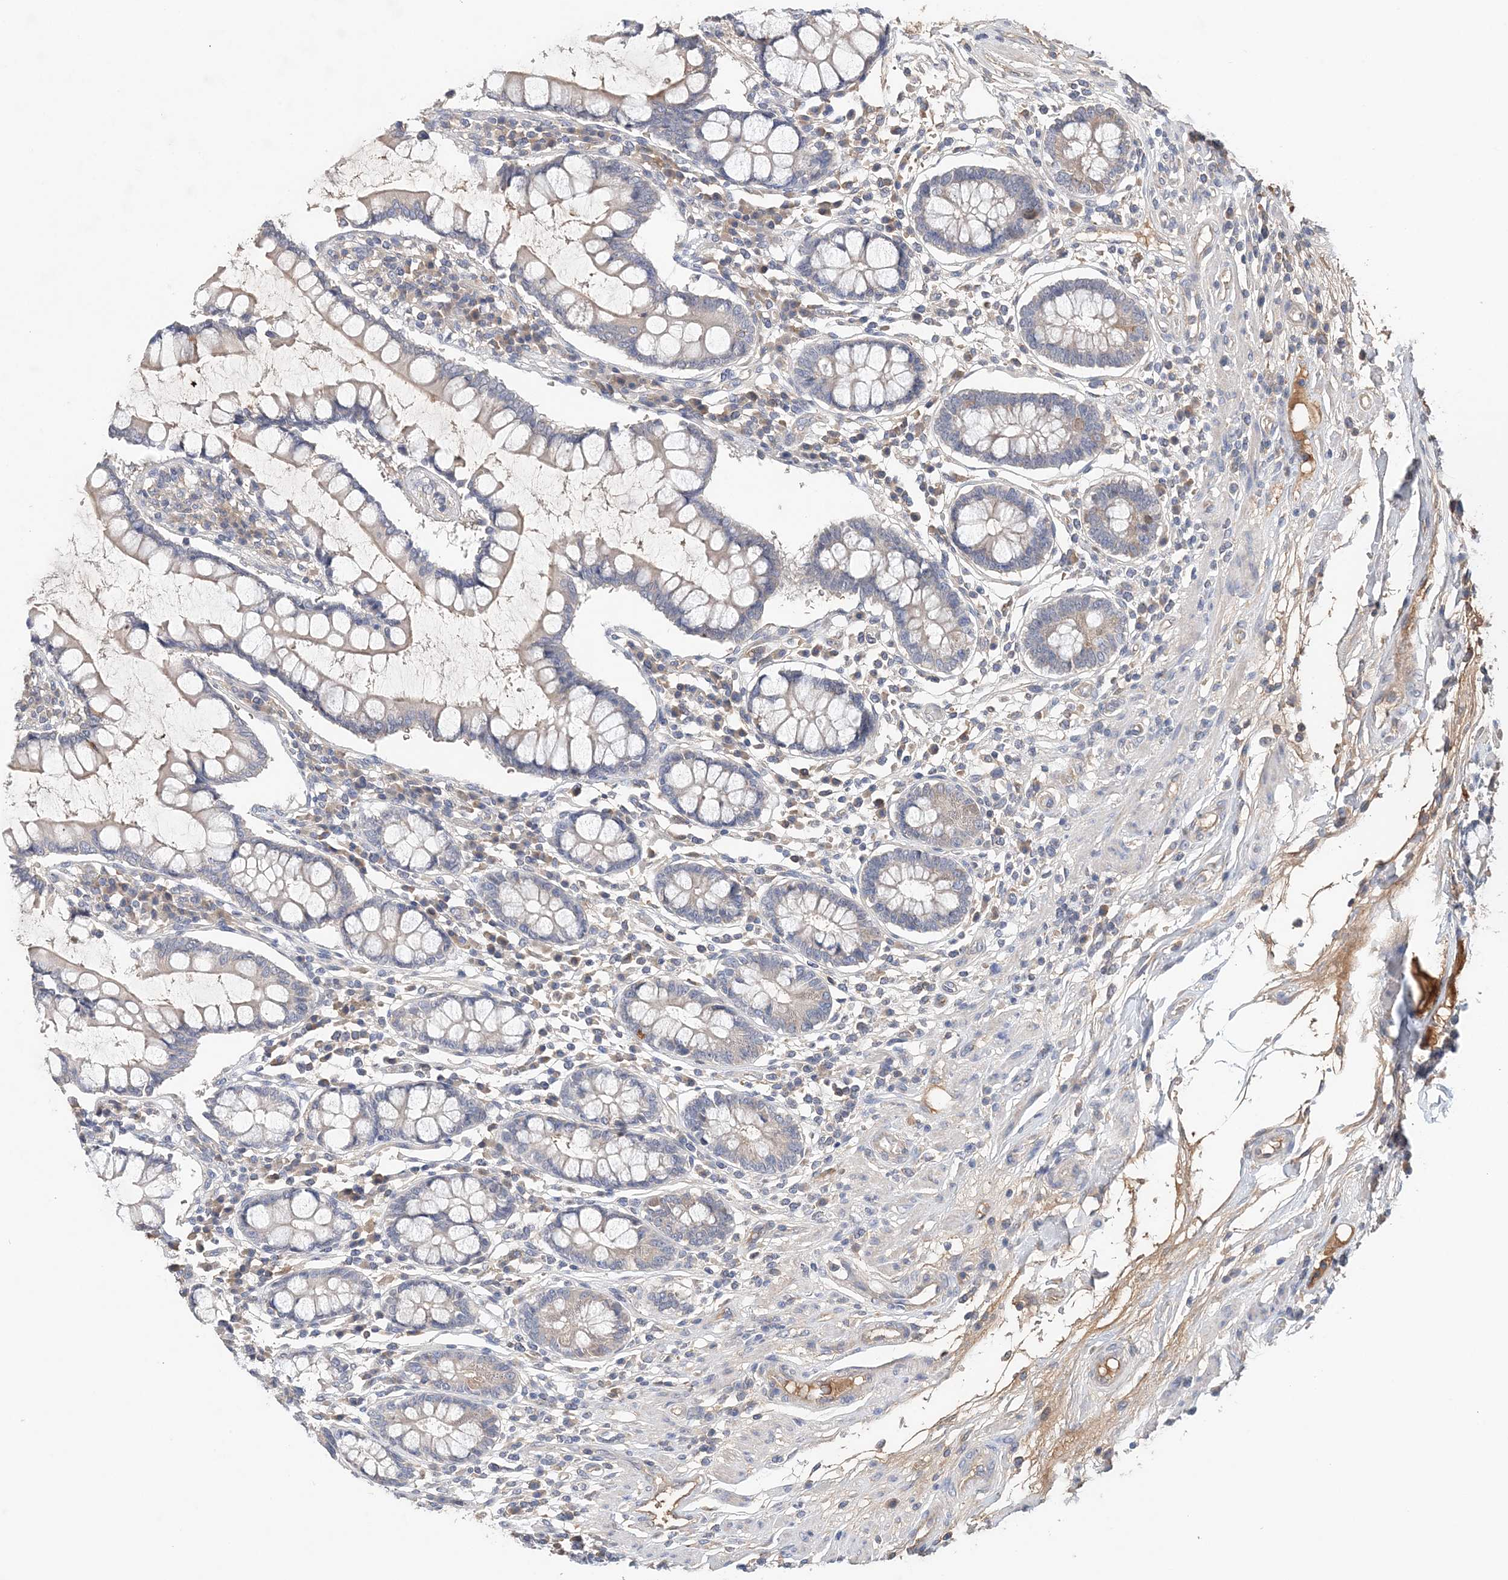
{"staining": {"intensity": "weak", "quantity": ">75%", "location": "cytoplasmic/membranous"}, "tissue": "colon", "cell_type": "Endothelial cells", "image_type": "normal", "snomed": [{"axis": "morphology", "description": "Normal tissue, NOS"}, {"axis": "topography", "description": "Colon"}], "caption": "About >75% of endothelial cells in unremarkable colon exhibit weak cytoplasmic/membranous protein positivity as visualized by brown immunohistochemical staining.", "gene": "SYCP3", "patient": {"sex": "female", "age": 79}}